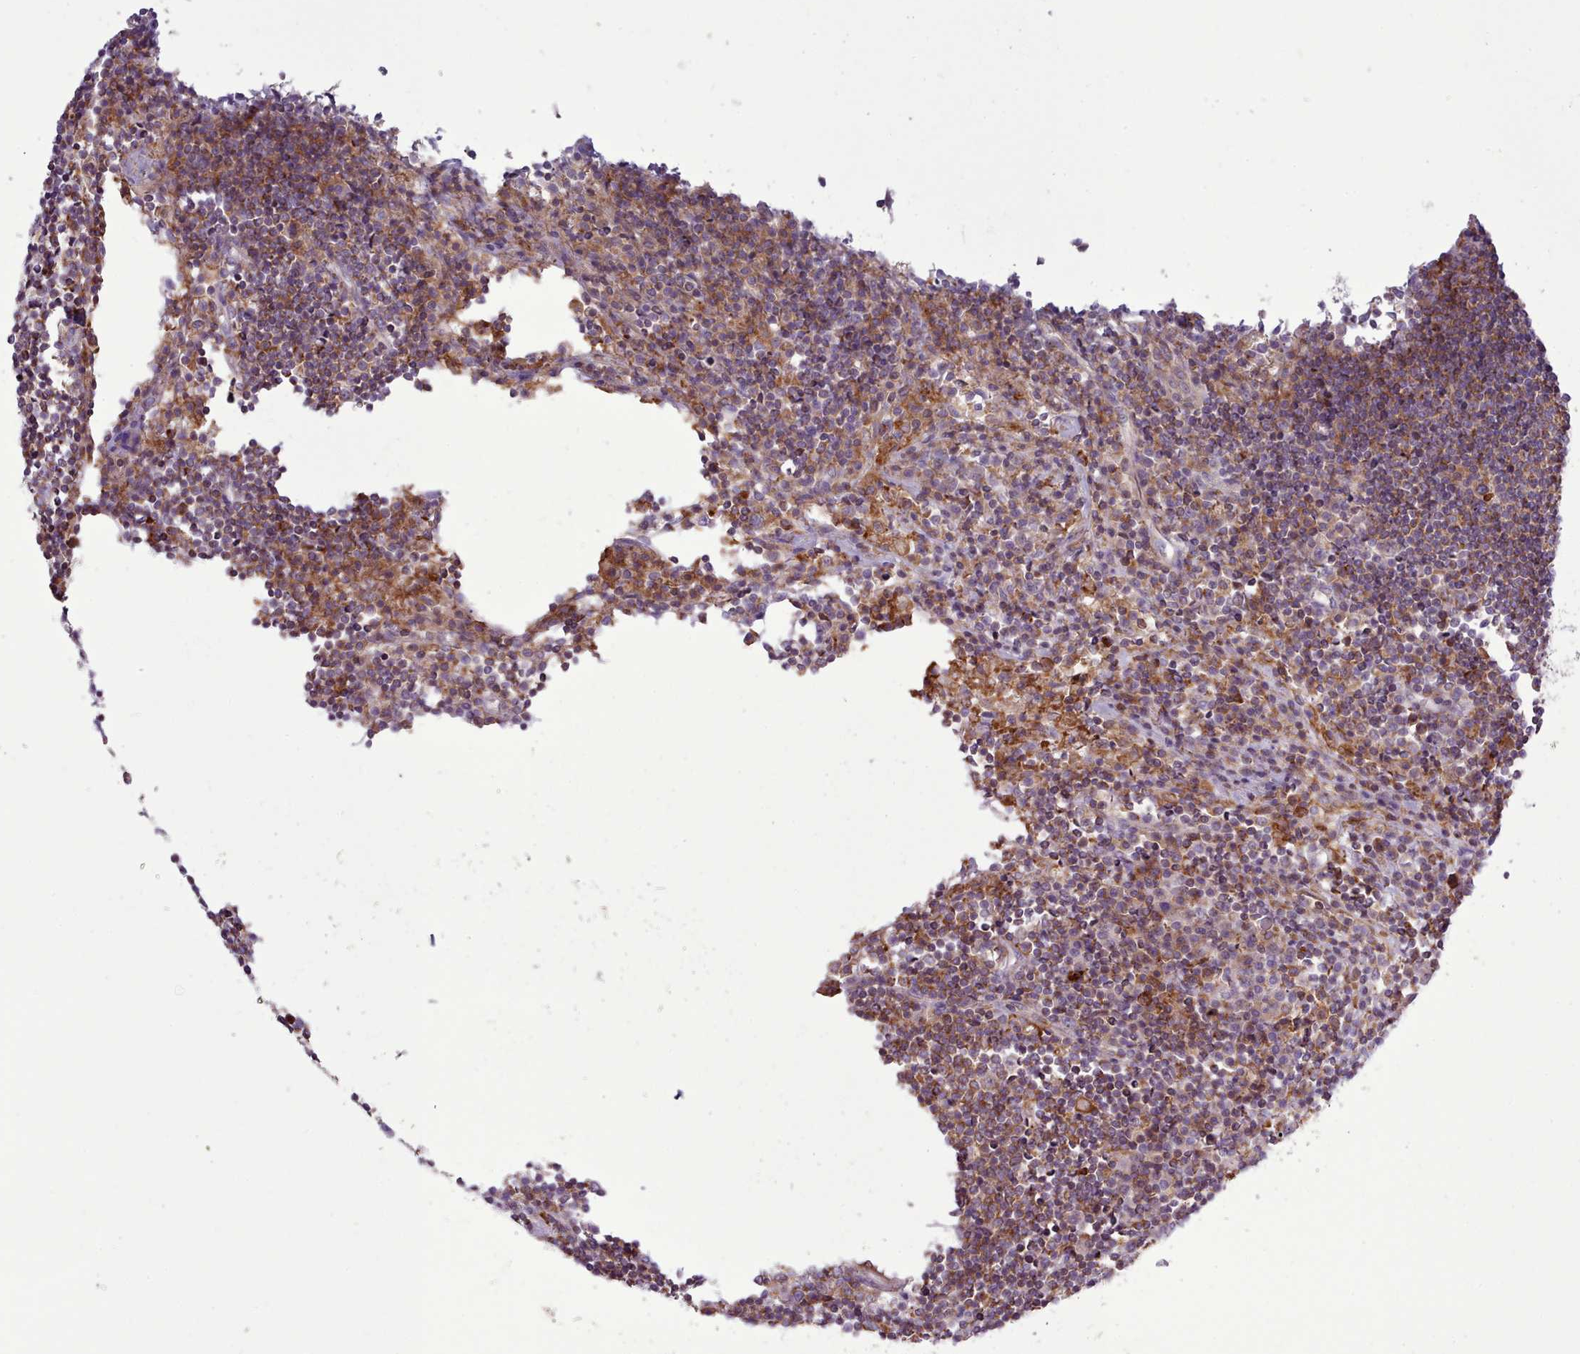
{"staining": {"intensity": "weak", "quantity": "25%-75%", "location": "cytoplasmic/membranous"}, "tissue": "lymph node", "cell_type": "Germinal center cells", "image_type": "normal", "snomed": [{"axis": "morphology", "description": "Normal tissue, NOS"}, {"axis": "topography", "description": "Lymph node"}], "caption": "IHC image of normal lymph node stained for a protein (brown), which exhibits low levels of weak cytoplasmic/membranous expression in about 25%-75% of germinal center cells.", "gene": "TENT4B", "patient": {"sex": "female", "age": 53}}